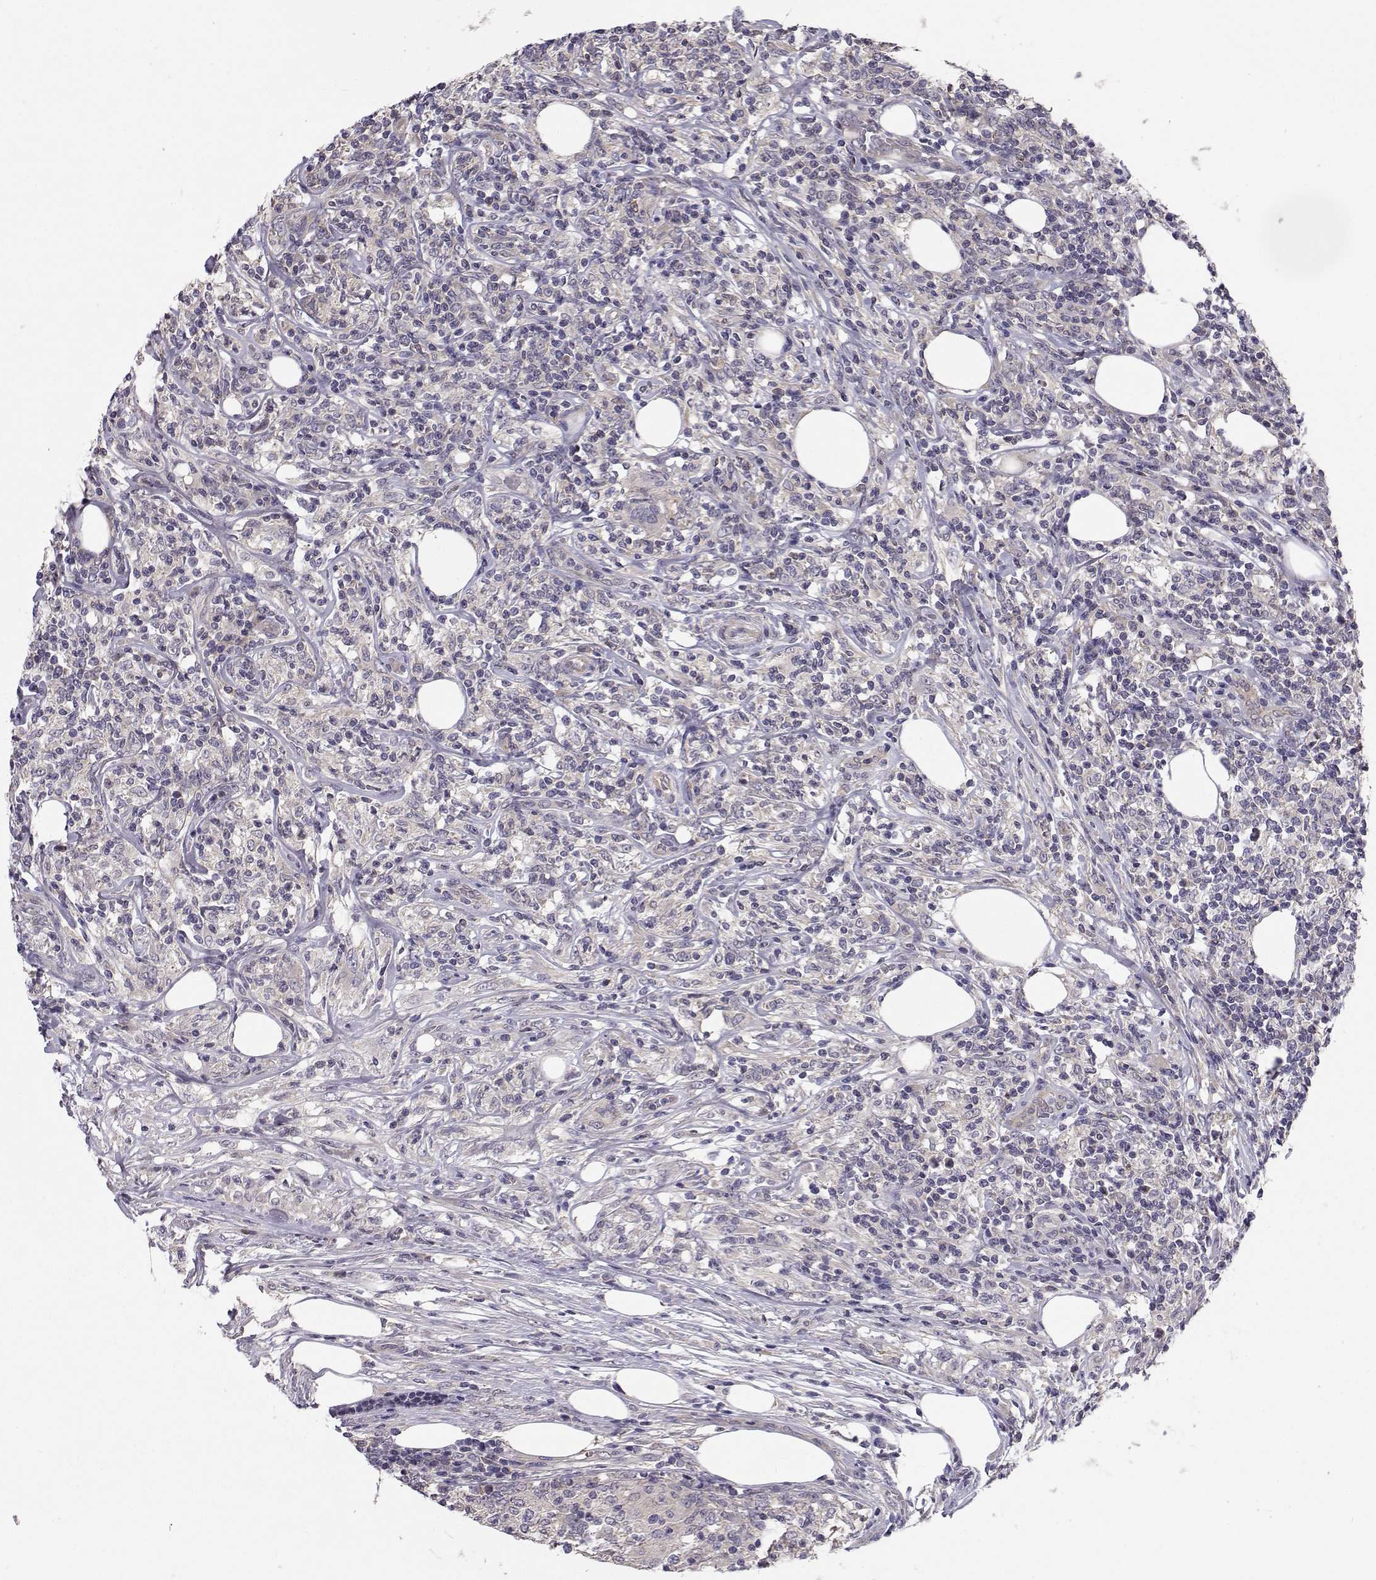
{"staining": {"intensity": "negative", "quantity": "none", "location": "none"}, "tissue": "lymphoma", "cell_type": "Tumor cells", "image_type": "cancer", "snomed": [{"axis": "morphology", "description": "Malignant lymphoma, non-Hodgkin's type, High grade"}, {"axis": "topography", "description": "Lymph node"}], "caption": "A photomicrograph of lymphoma stained for a protein reveals no brown staining in tumor cells.", "gene": "PEX5L", "patient": {"sex": "female", "age": 84}}